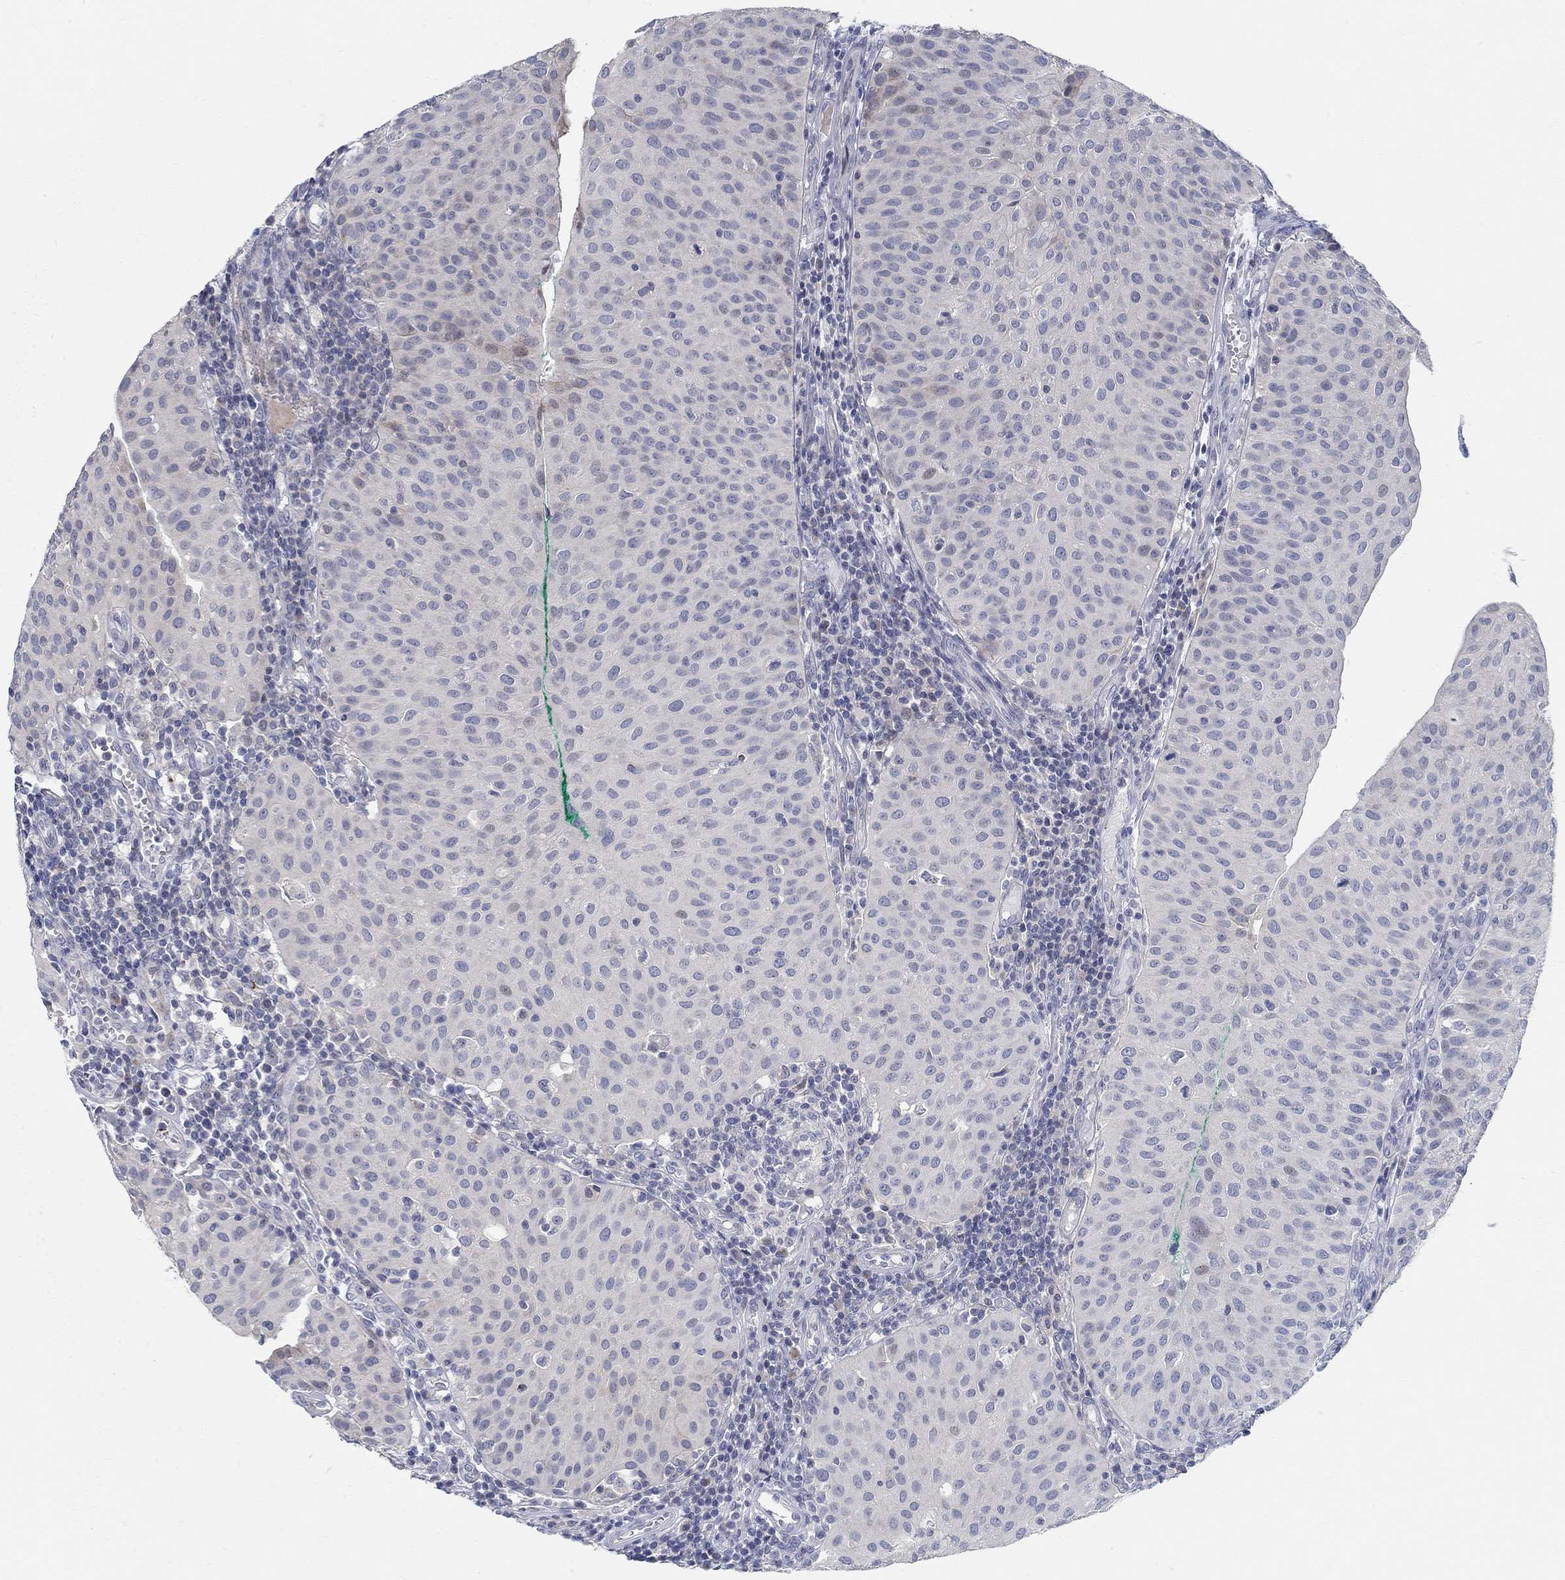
{"staining": {"intensity": "negative", "quantity": "none", "location": "none"}, "tissue": "urothelial cancer", "cell_type": "Tumor cells", "image_type": "cancer", "snomed": [{"axis": "morphology", "description": "Urothelial carcinoma, Low grade"}, {"axis": "topography", "description": "Urinary bladder"}], "caption": "Low-grade urothelial carcinoma stained for a protein using immunohistochemistry (IHC) reveals no staining tumor cells.", "gene": "ANO7", "patient": {"sex": "male", "age": 54}}